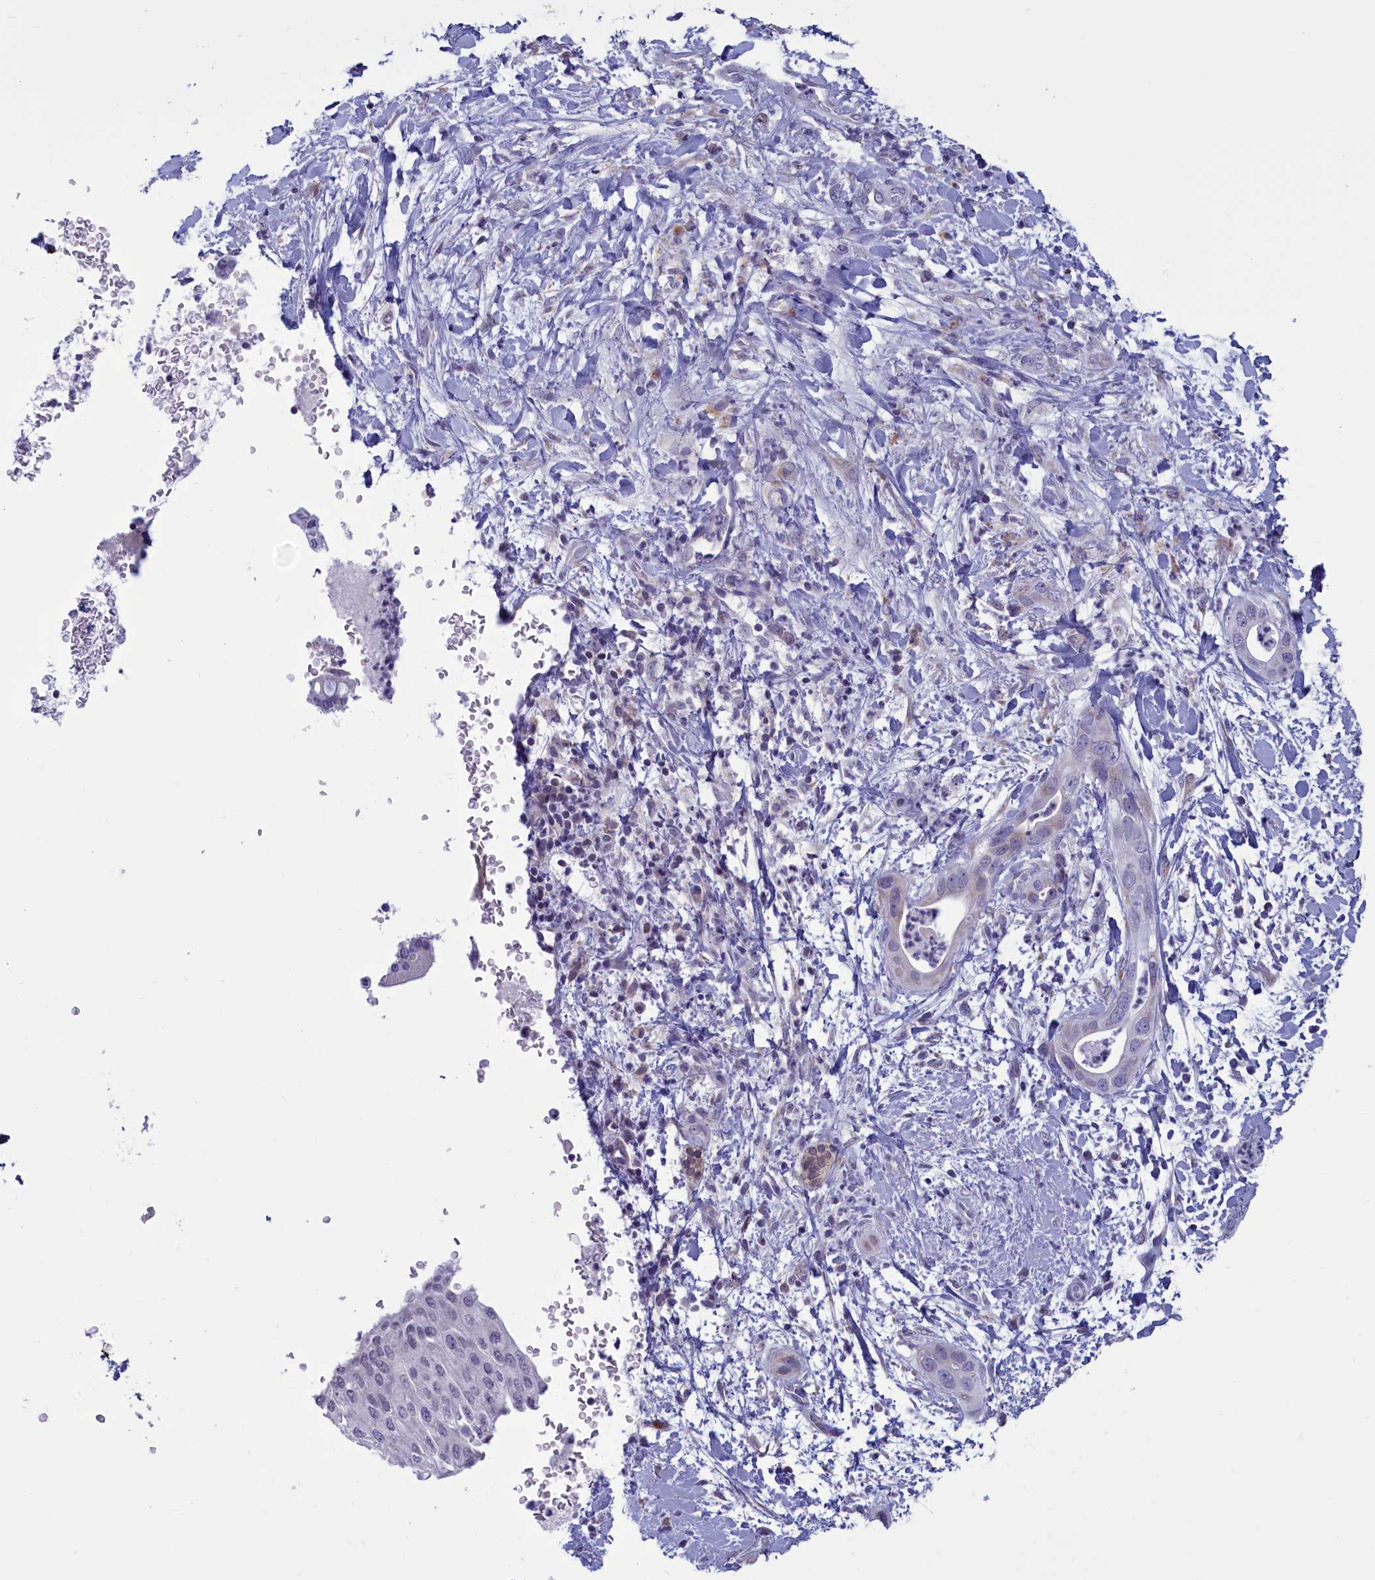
{"staining": {"intensity": "negative", "quantity": "none", "location": "none"}, "tissue": "pancreatic cancer", "cell_type": "Tumor cells", "image_type": "cancer", "snomed": [{"axis": "morphology", "description": "Adenocarcinoma, NOS"}, {"axis": "topography", "description": "Pancreas"}], "caption": "Immunohistochemical staining of human adenocarcinoma (pancreatic) demonstrates no significant expression in tumor cells. (DAB IHC with hematoxylin counter stain).", "gene": "PARS2", "patient": {"sex": "female", "age": 78}}